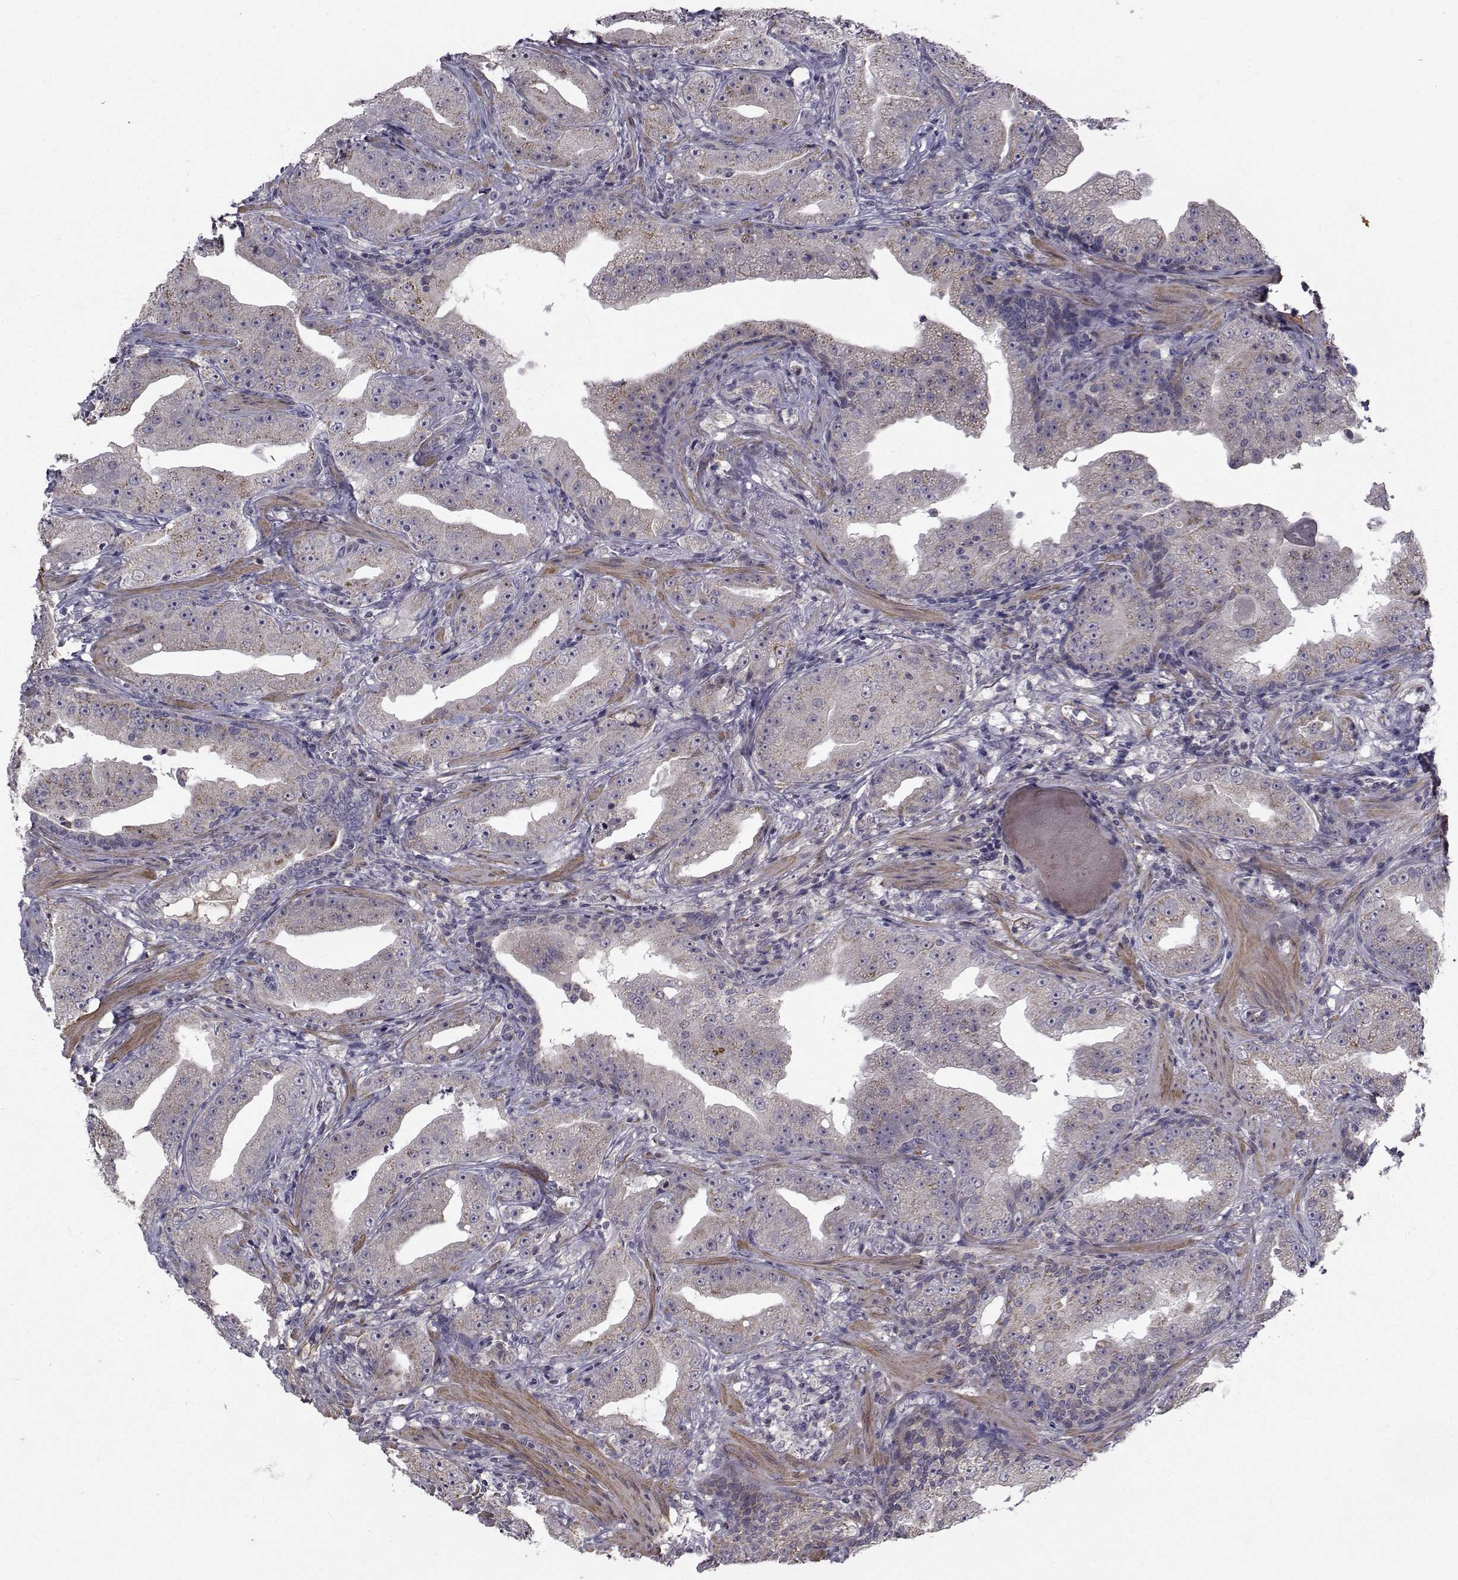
{"staining": {"intensity": "moderate", "quantity": "<25%", "location": "cytoplasmic/membranous"}, "tissue": "prostate cancer", "cell_type": "Tumor cells", "image_type": "cancer", "snomed": [{"axis": "morphology", "description": "Adenocarcinoma, Low grade"}, {"axis": "topography", "description": "Prostate"}], "caption": "Immunohistochemistry of human prostate cancer reveals low levels of moderate cytoplasmic/membranous positivity in approximately <25% of tumor cells.", "gene": "FDXR", "patient": {"sex": "male", "age": 62}}